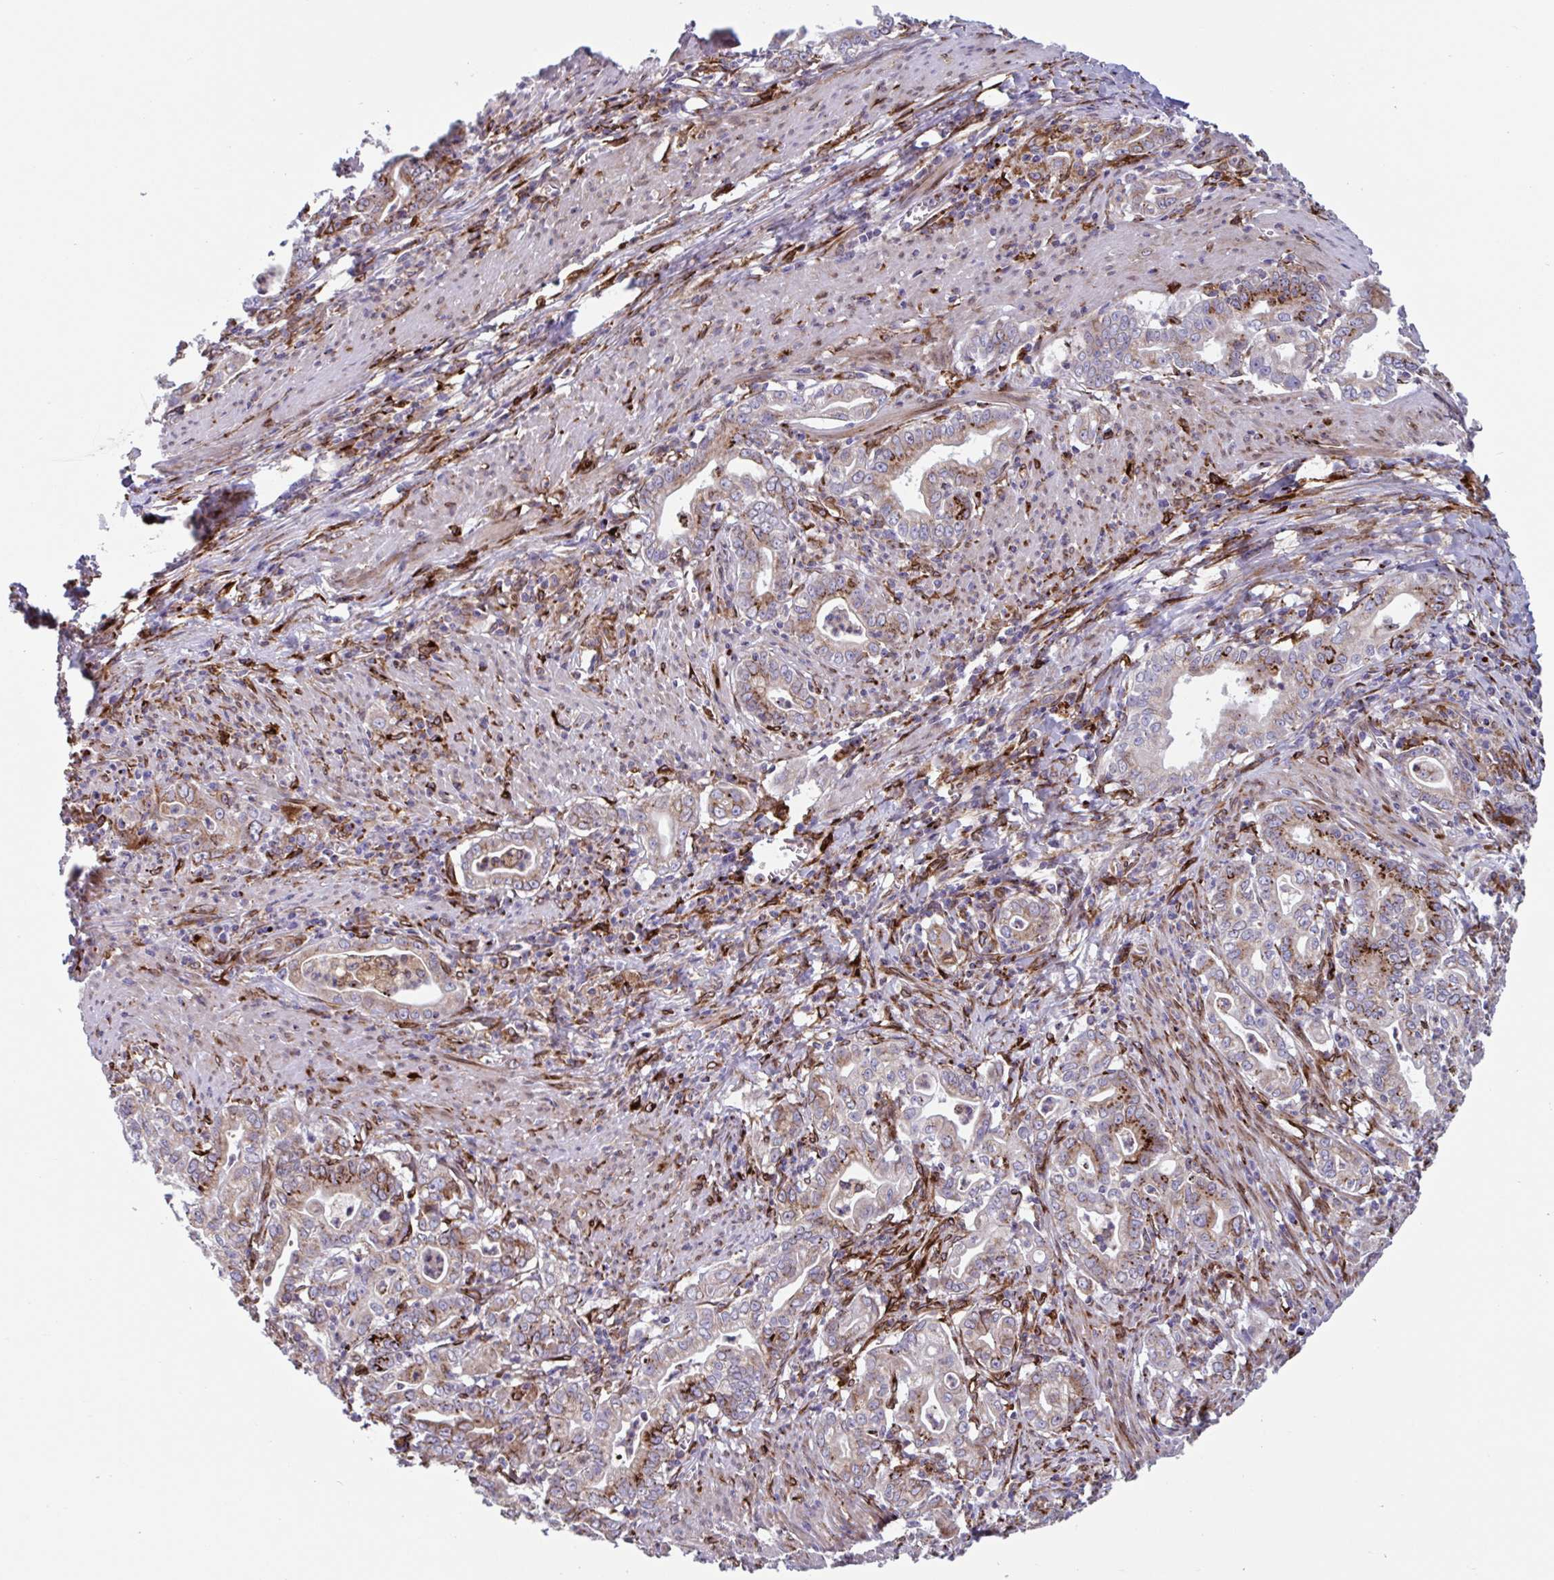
{"staining": {"intensity": "moderate", "quantity": ">75%", "location": "cytoplasmic/membranous"}, "tissue": "stomach cancer", "cell_type": "Tumor cells", "image_type": "cancer", "snomed": [{"axis": "morphology", "description": "Adenocarcinoma, NOS"}, {"axis": "topography", "description": "Stomach, upper"}], "caption": "A medium amount of moderate cytoplasmic/membranous staining is identified in approximately >75% of tumor cells in adenocarcinoma (stomach) tissue.", "gene": "RFK", "patient": {"sex": "female", "age": 79}}